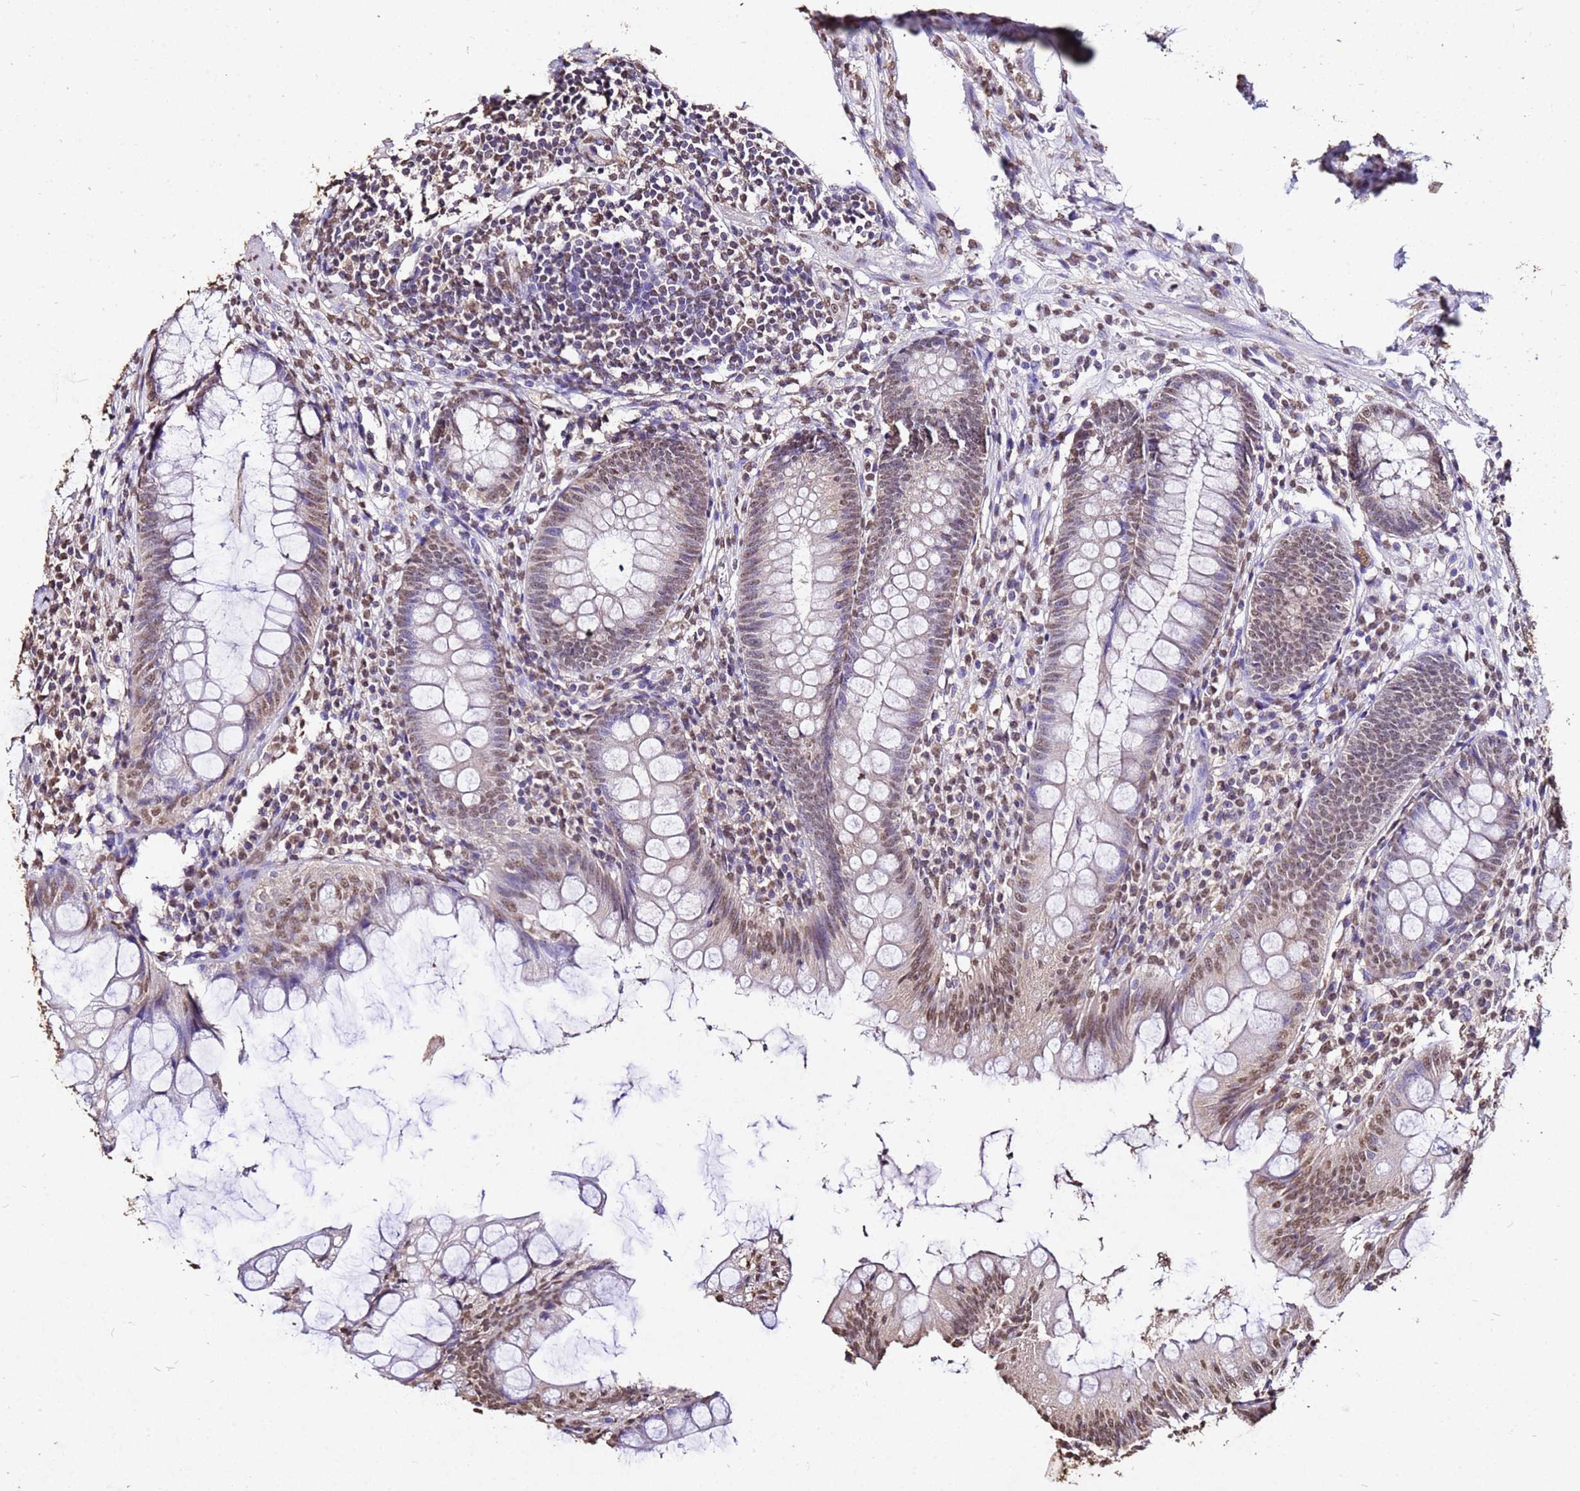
{"staining": {"intensity": "moderate", "quantity": ">75%", "location": "nuclear"}, "tissue": "appendix", "cell_type": "Glandular cells", "image_type": "normal", "snomed": [{"axis": "morphology", "description": "Normal tissue, NOS"}, {"axis": "topography", "description": "Appendix"}], "caption": "About >75% of glandular cells in unremarkable human appendix display moderate nuclear protein staining as visualized by brown immunohistochemical staining.", "gene": "MYOCD", "patient": {"sex": "male", "age": 56}}